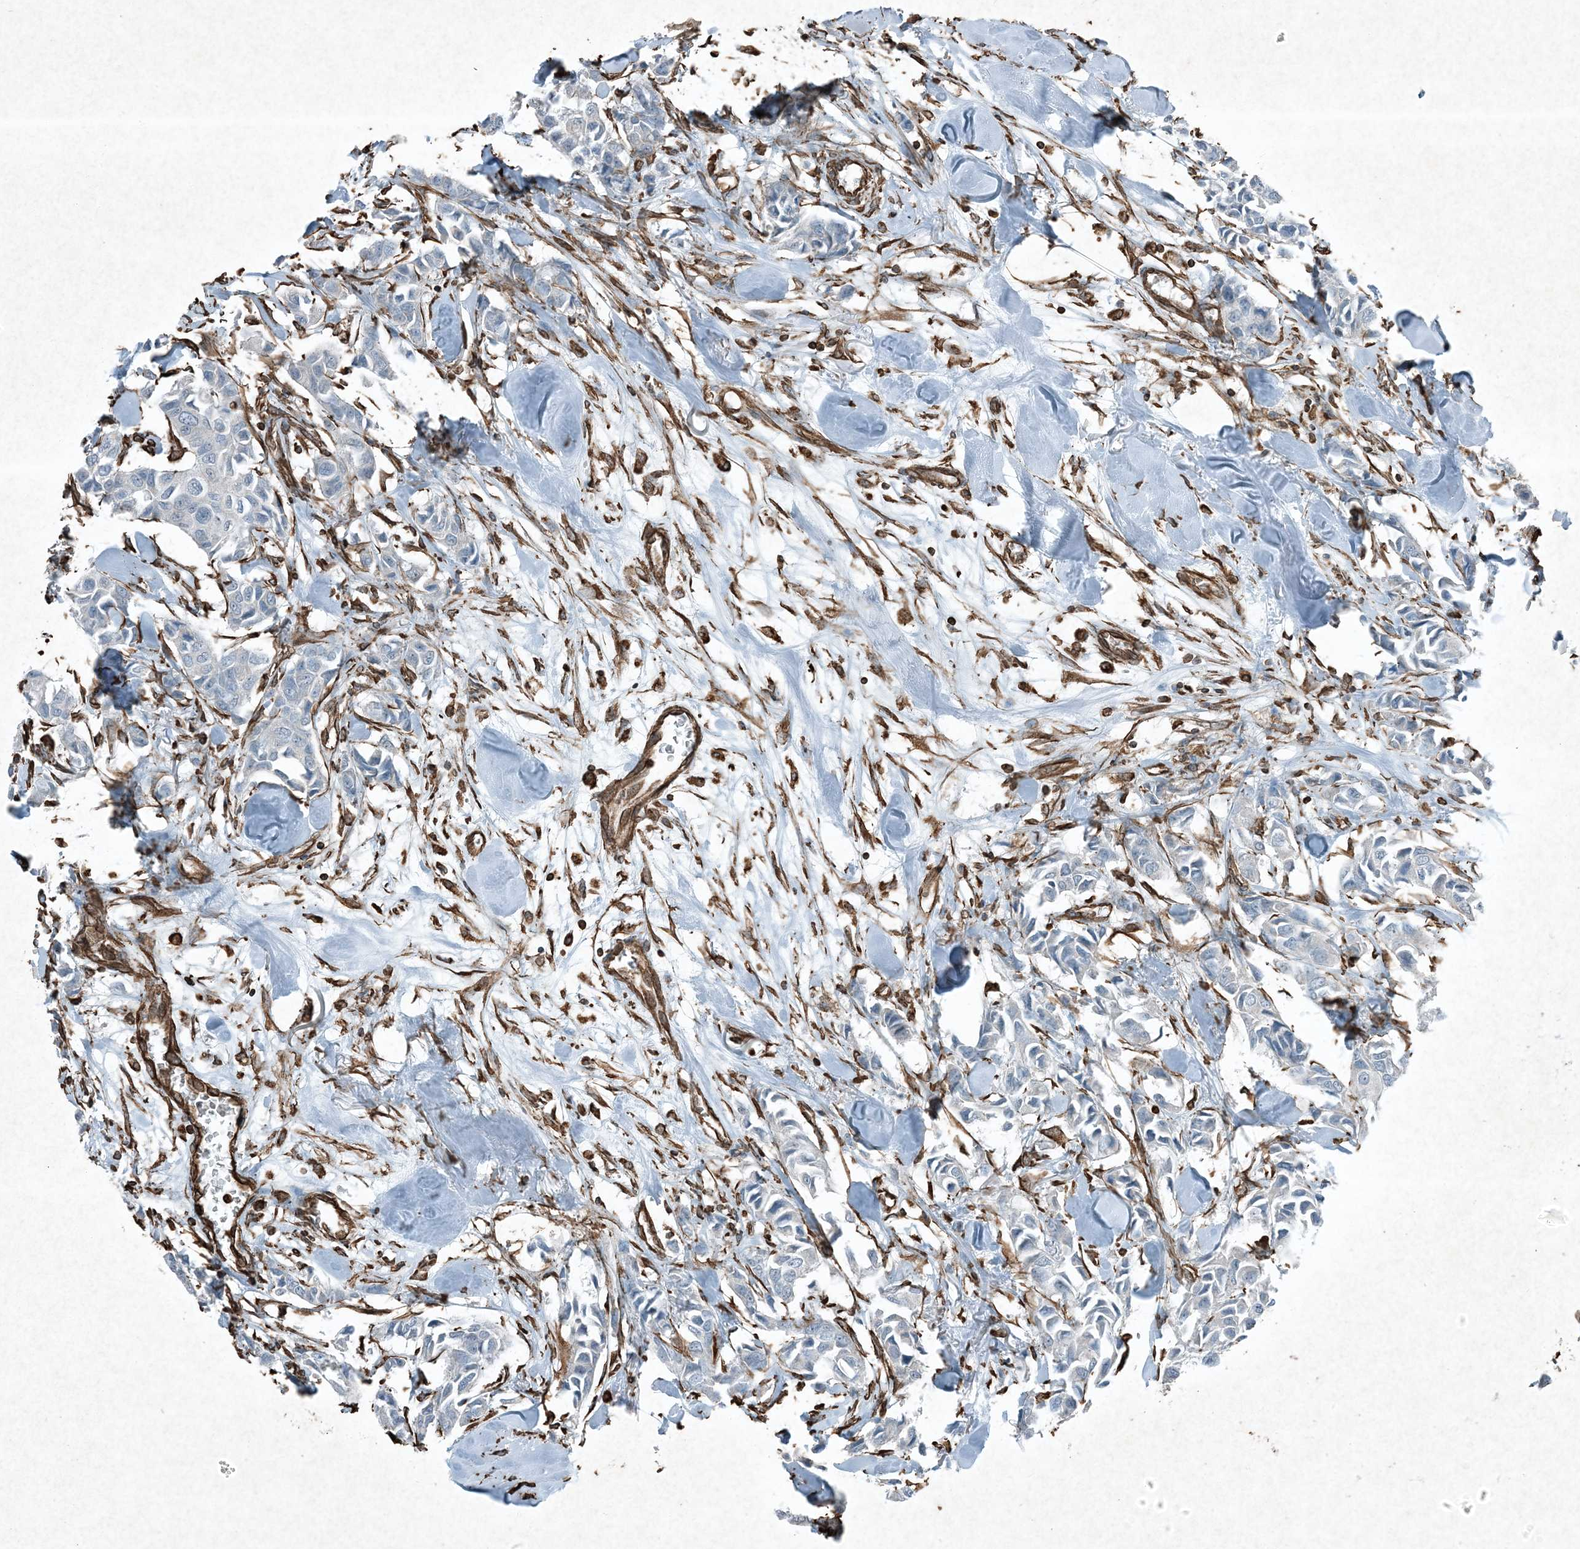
{"staining": {"intensity": "negative", "quantity": "none", "location": "none"}, "tissue": "breast cancer", "cell_type": "Tumor cells", "image_type": "cancer", "snomed": [{"axis": "morphology", "description": "Duct carcinoma"}, {"axis": "topography", "description": "Breast"}], "caption": "A histopathology image of invasive ductal carcinoma (breast) stained for a protein shows no brown staining in tumor cells. The staining was performed using DAB (3,3'-diaminobenzidine) to visualize the protein expression in brown, while the nuclei were stained in blue with hematoxylin (Magnification: 20x).", "gene": "RYK", "patient": {"sex": "female", "age": 80}}